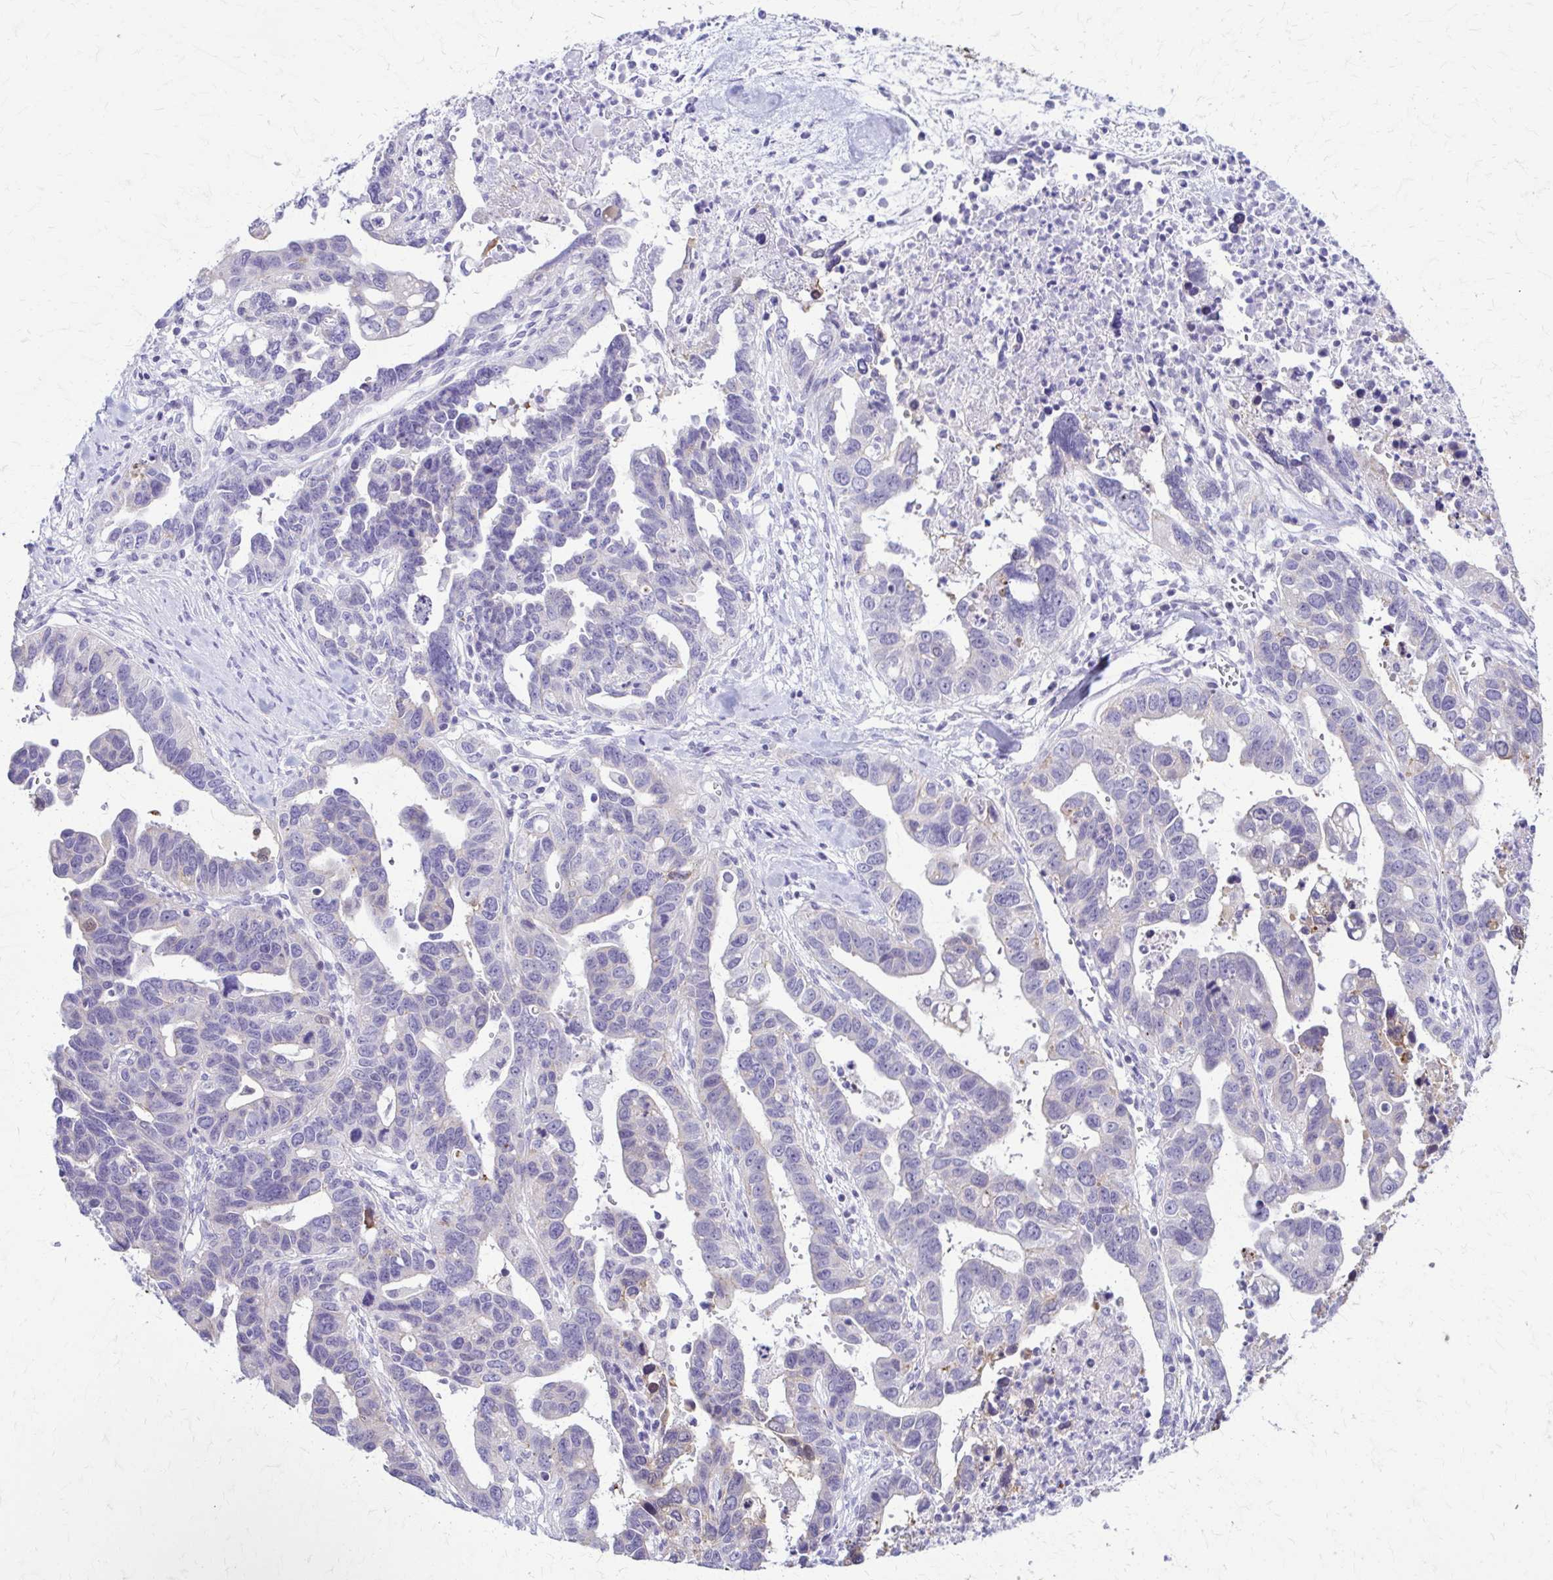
{"staining": {"intensity": "negative", "quantity": "none", "location": "none"}, "tissue": "ovarian cancer", "cell_type": "Tumor cells", "image_type": "cancer", "snomed": [{"axis": "morphology", "description": "Cystadenocarcinoma, serous, NOS"}, {"axis": "topography", "description": "Ovary"}], "caption": "Tumor cells show no significant protein expression in ovarian serous cystadenocarcinoma.", "gene": "DSP", "patient": {"sex": "female", "age": 69}}